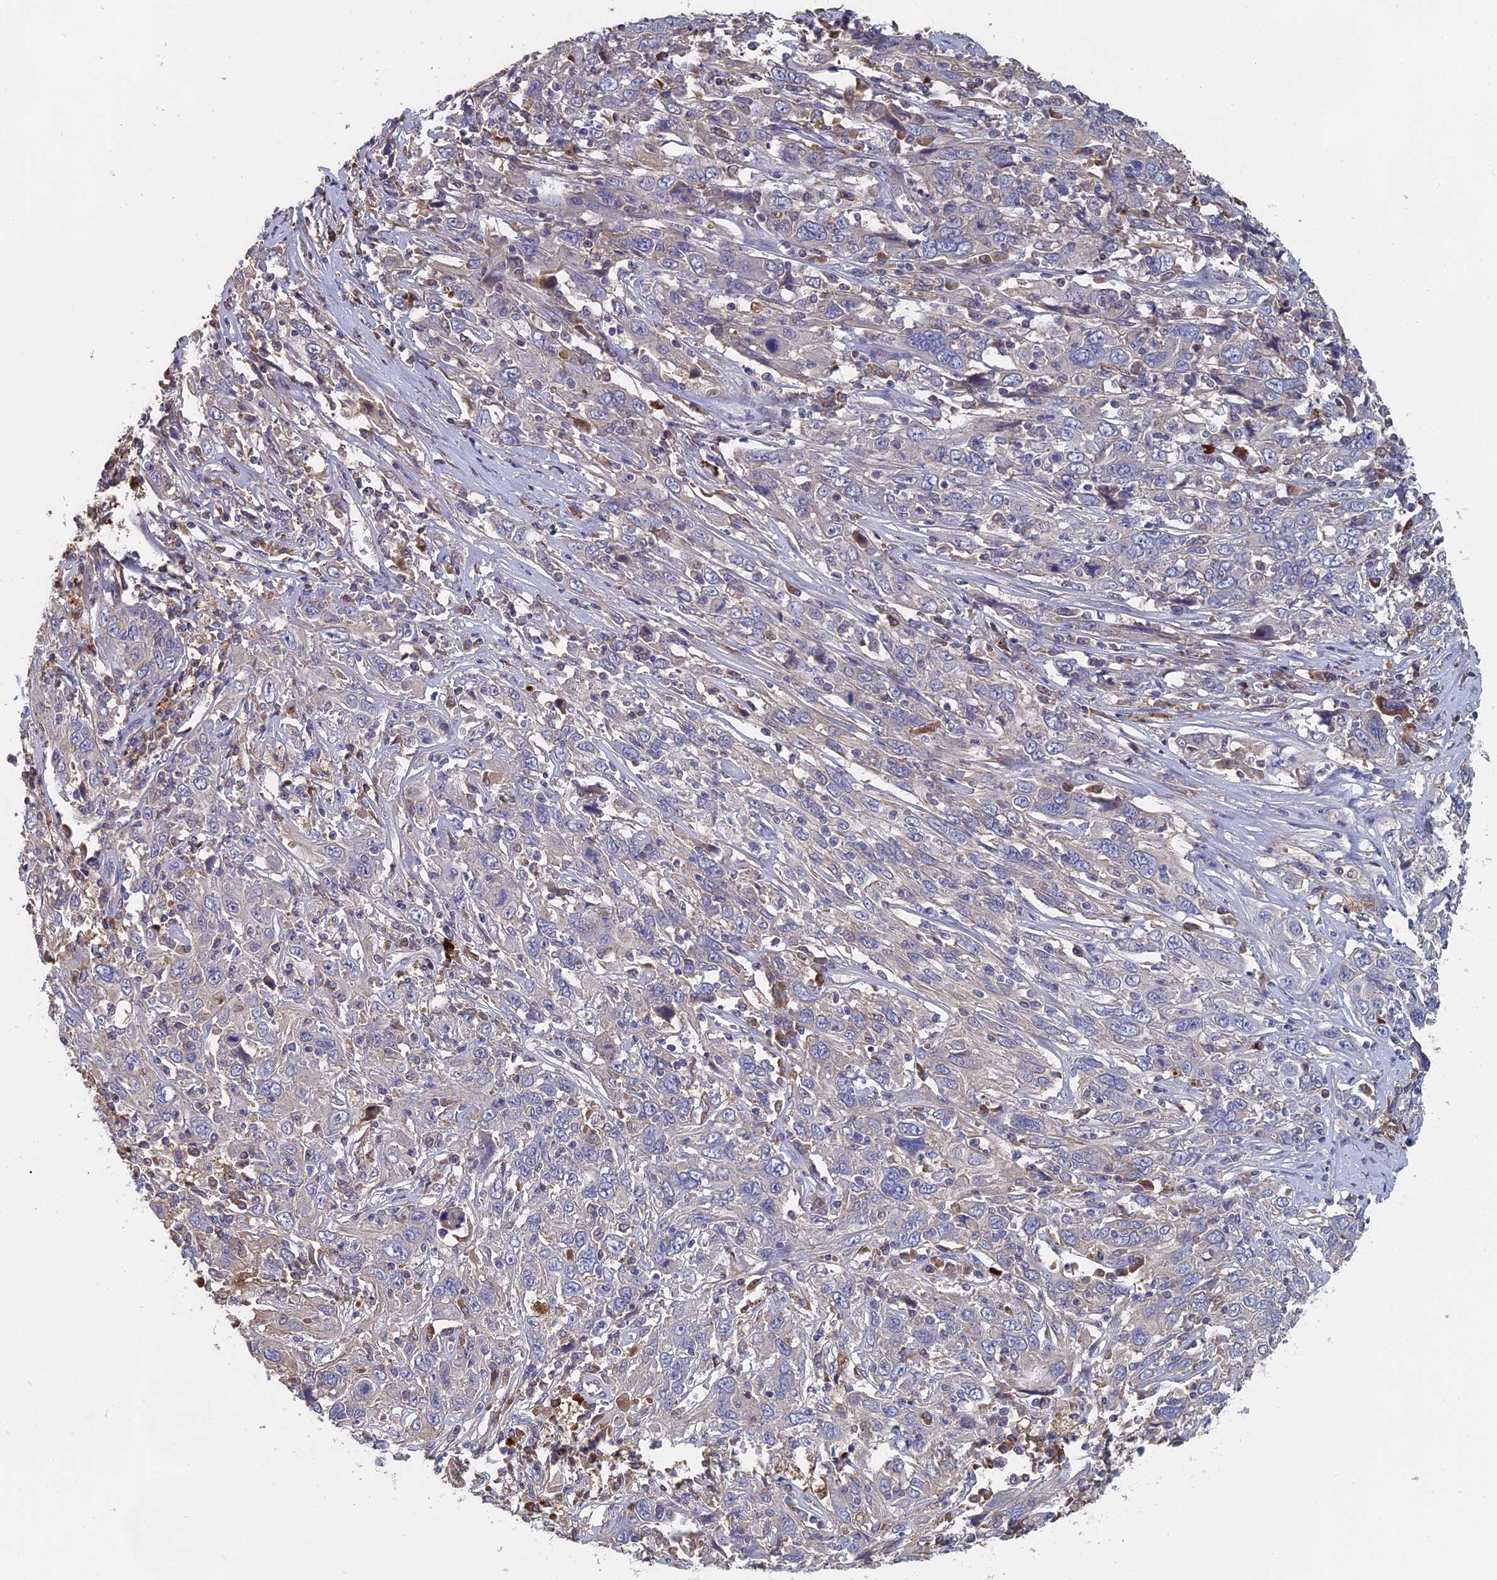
{"staining": {"intensity": "weak", "quantity": "<25%", "location": "cytoplasmic/membranous"}, "tissue": "cervical cancer", "cell_type": "Tumor cells", "image_type": "cancer", "snomed": [{"axis": "morphology", "description": "Squamous cell carcinoma, NOS"}, {"axis": "topography", "description": "Cervix"}], "caption": "Protein analysis of cervical cancer (squamous cell carcinoma) demonstrates no significant staining in tumor cells. (DAB immunohistochemistry (IHC), high magnification).", "gene": "SLC33A1", "patient": {"sex": "female", "age": 46}}